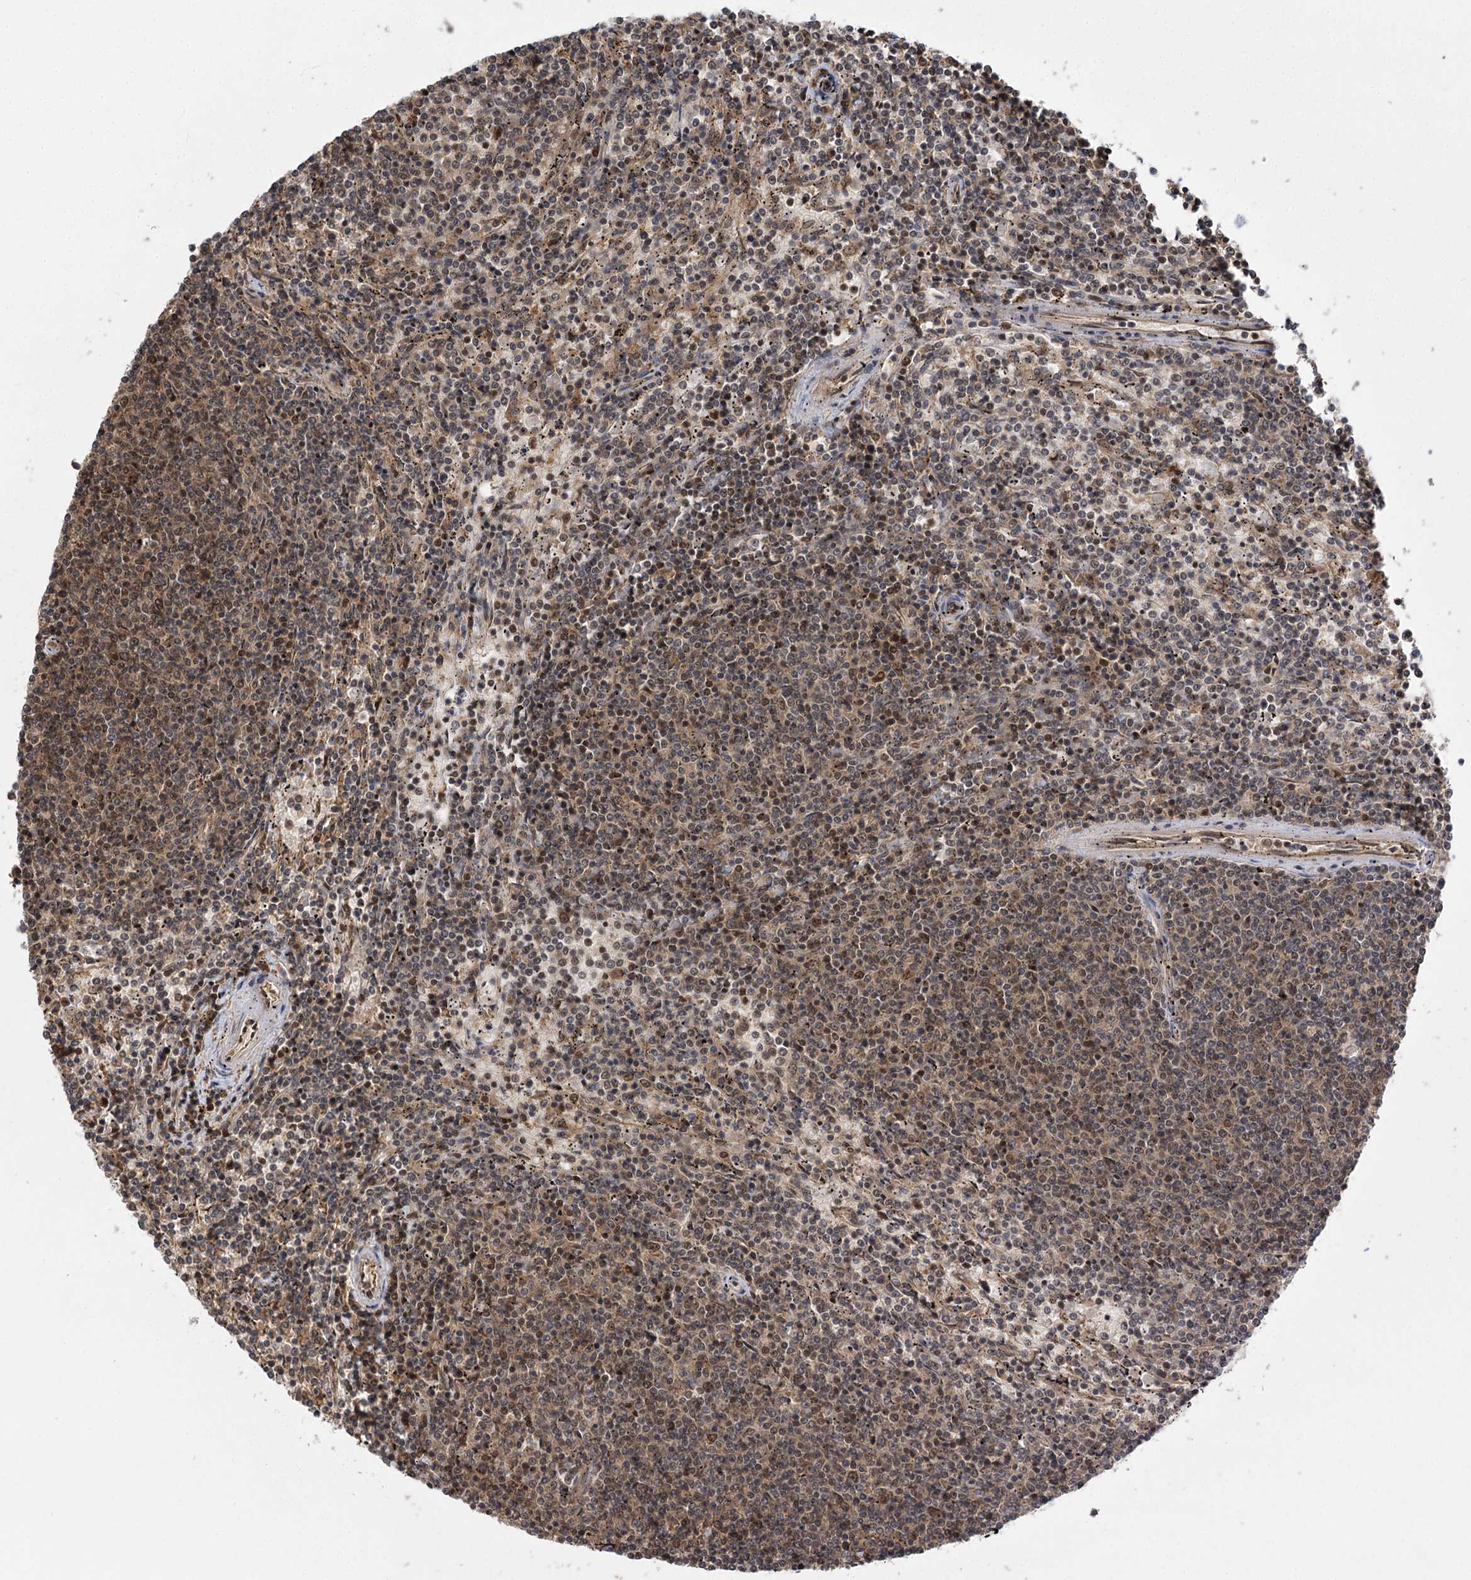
{"staining": {"intensity": "moderate", "quantity": "25%-75%", "location": "cytoplasmic/membranous,nuclear"}, "tissue": "lymphoma", "cell_type": "Tumor cells", "image_type": "cancer", "snomed": [{"axis": "morphology", "description": "Malignant lymphoma, non-Hodgkin's type, Low grade"}, {"axis": "topography", "description": "Spleen"}], "caption": "Moderate cytoplasmic/membranous and nuclear staining is identified in about 25%-75% of tumor cells in malignant lymphoma, non-Hodgkin's type (low-grade). The staining was performed using DAB (3,3'-diaminobenzidine), with brown indicating positive protein expression. Nuclei are stained blue with hematoxylin.", "gene": "SERGEF", "patient": {"sex": "female", "age": 50}}